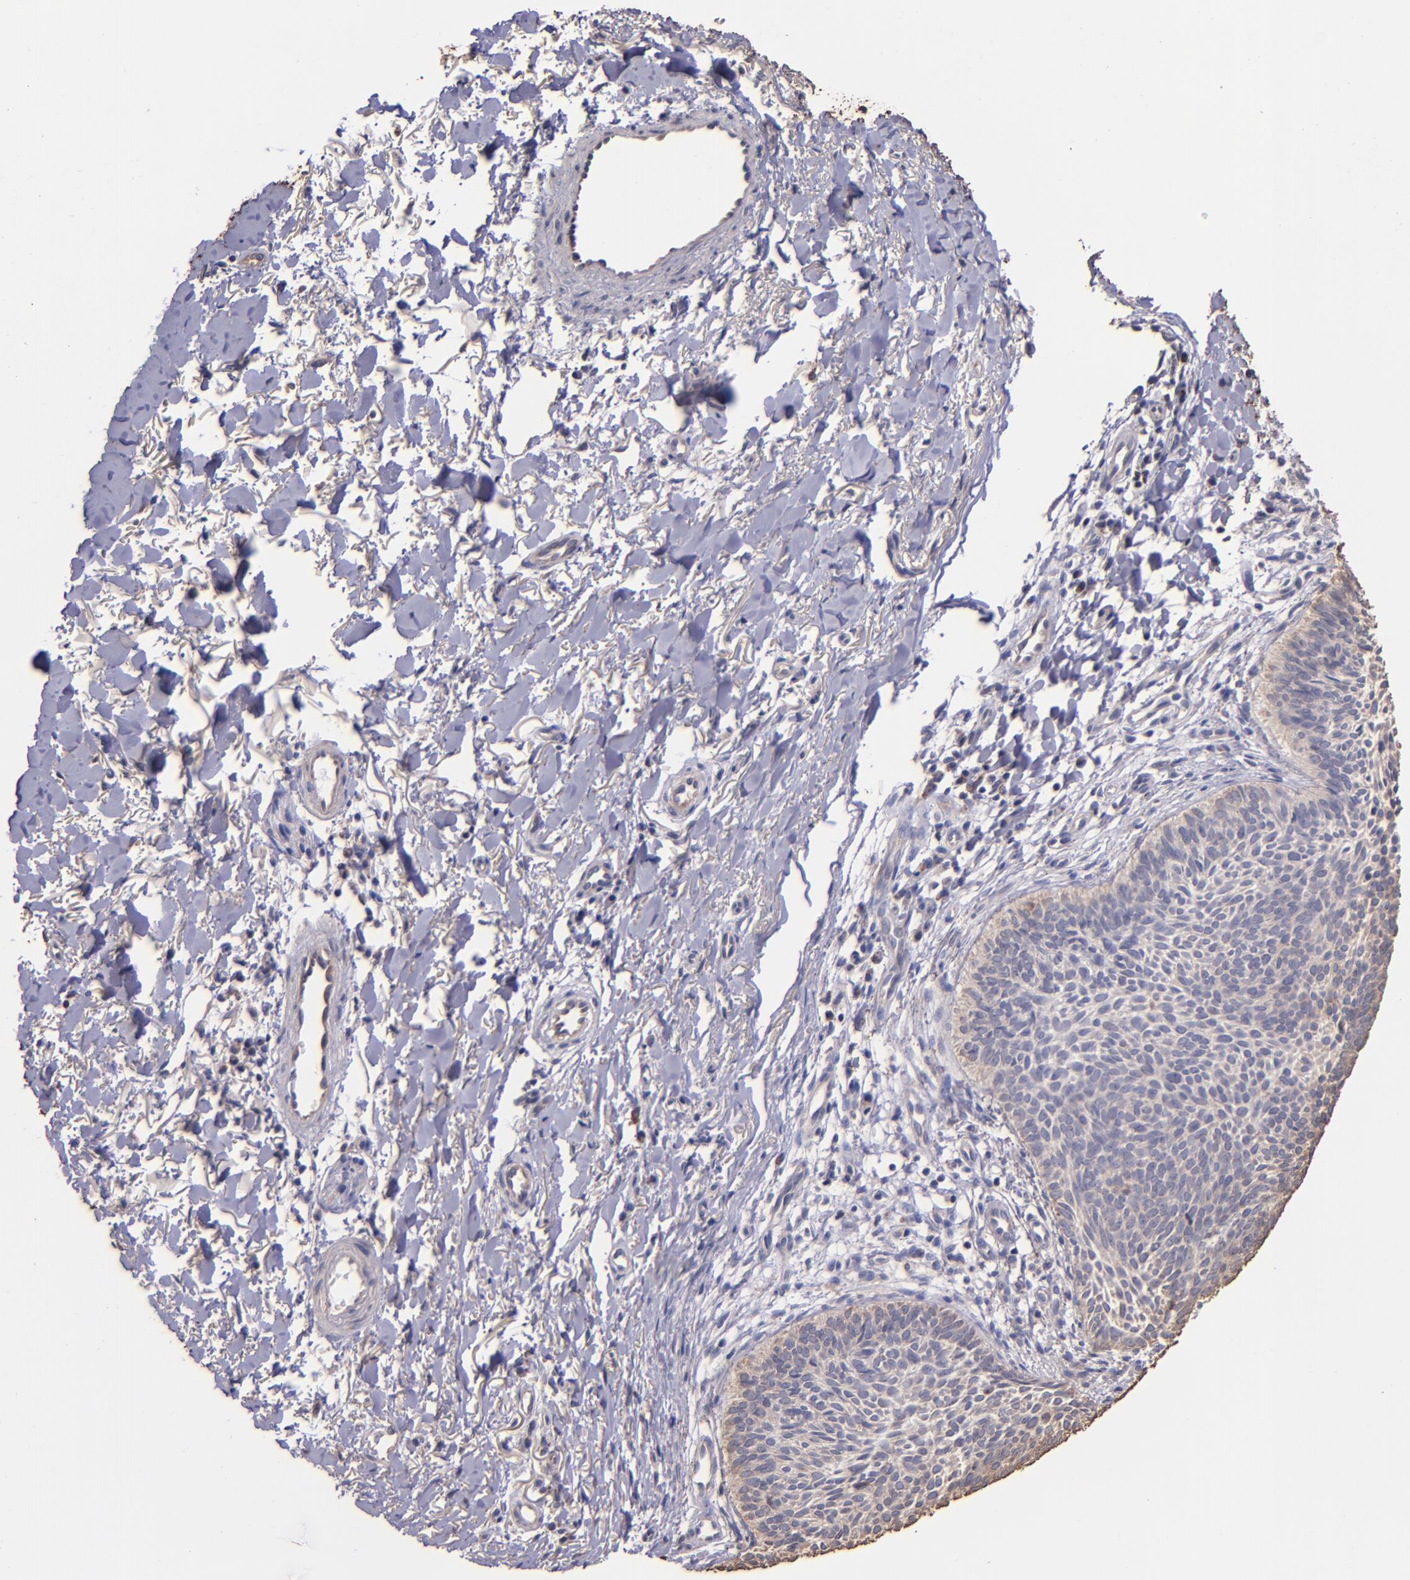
{"staining": {"intensity": "weak", "quantity": "25%-75%", "location": "cytoplasmic/membranous"}, "tissue": "skin cancer", "cell_type": "Tumor cells", "image_type": "cancer", "snomed": [{"axis": "morphology", "description": "Basal cell carcinoma"}, {"axis": "topography", "description": "Skin"}], "caption": "DAB (3,3'-diaminobenzidine) immunohistochemical staining of human skin cancer (basal cell carcinoma) reveals weak cytoplasmic/membranous protein positivity in approximately 25%-75% of tumor cells.", "gene": "SHC1", "patient": {"sex": "male", "age": 84}}